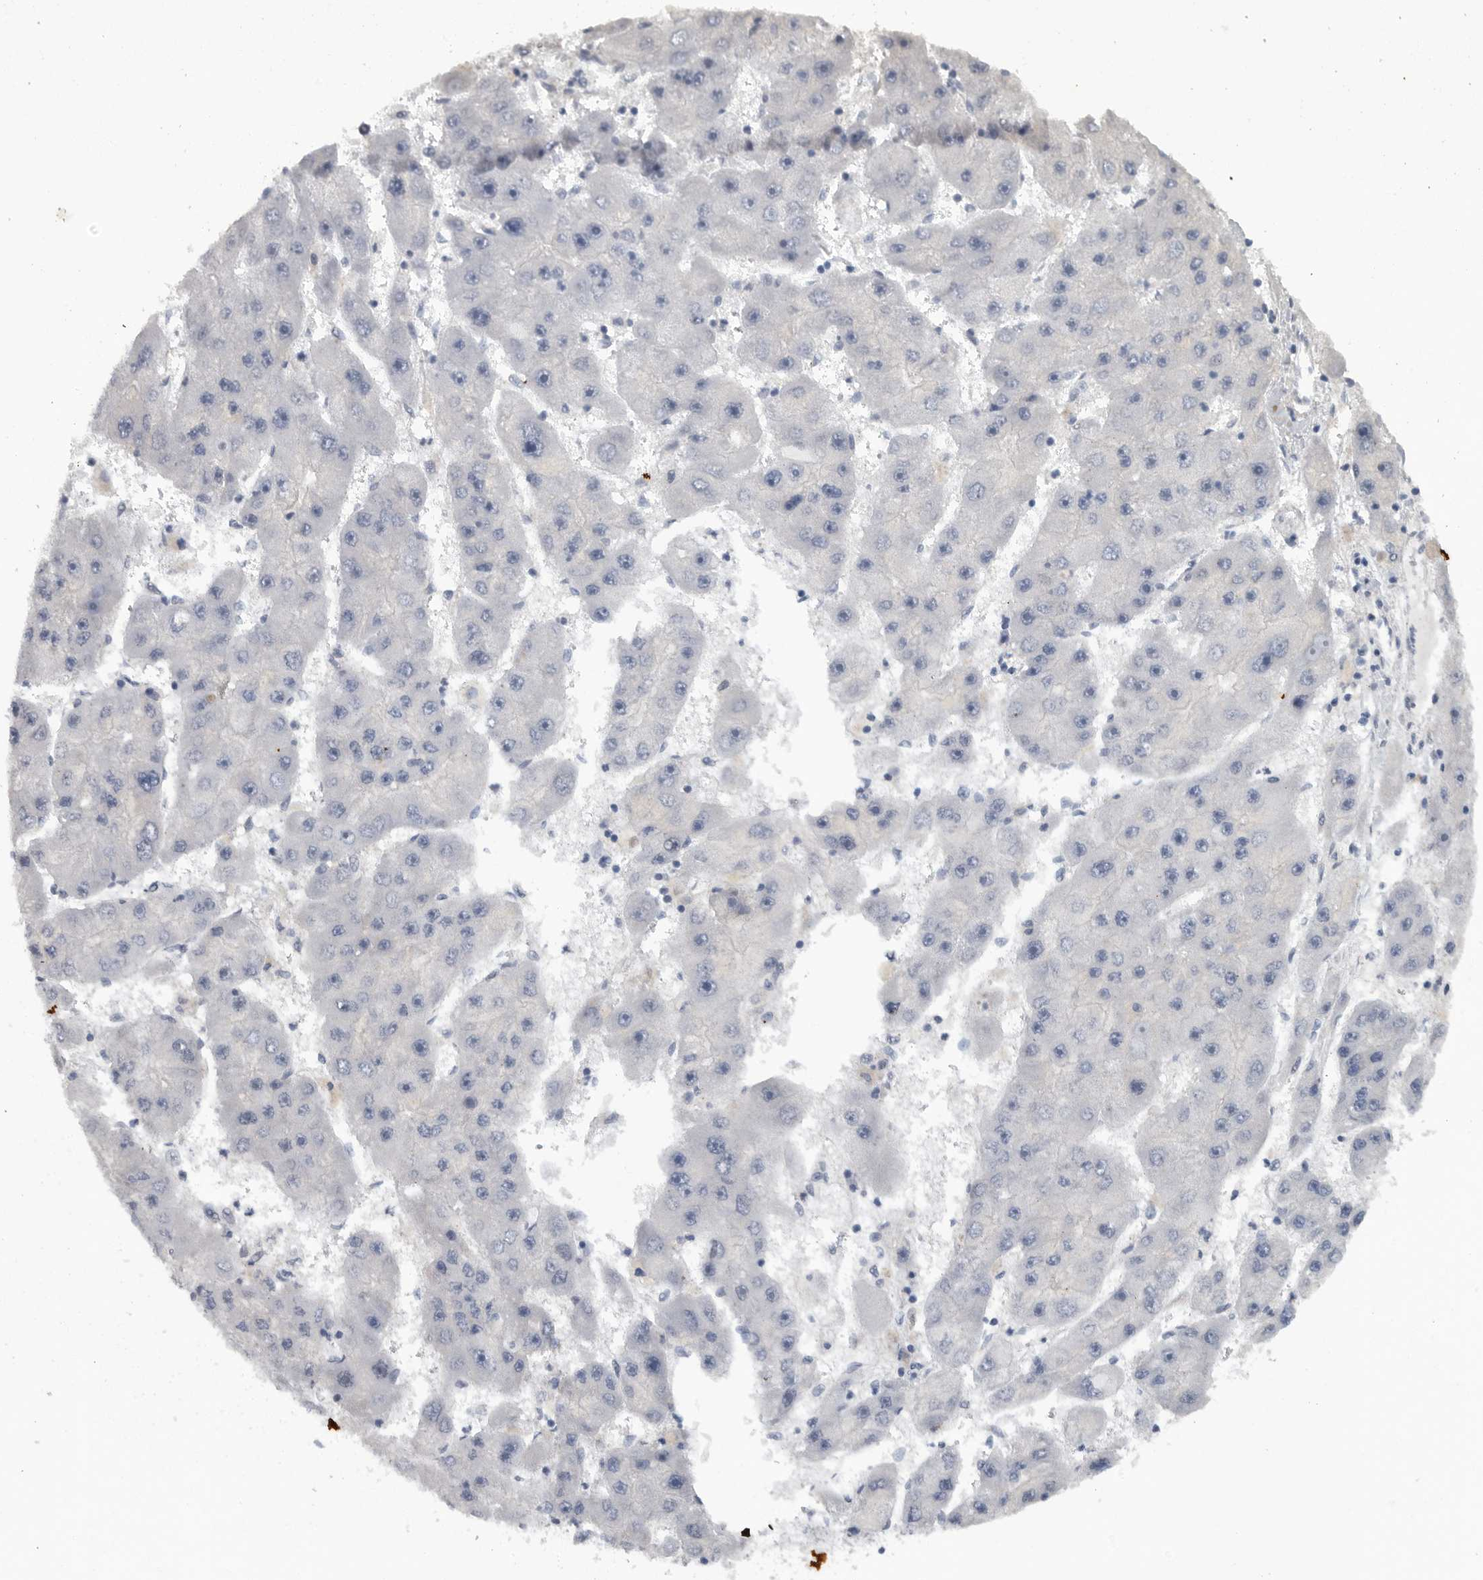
{"staining": {"intensity": "negative", "quantity": "none", "location": "none"}, "tissue": "liver cancer", "cell_type": "Tumor cells", "image_type": "cancer", "snomed": [{"axis": "morphology", "description": "Carcinoma, Hepatocellular, NOS"}, {"axis": "topography", "description": "Liver"}], "caption": "Immunohistochemical staining of human liver cancer demonstrates no significant expression in tumor cells.", "gene": "TMPRSS11F", "patient": {"sex": "female", "age": 61}}